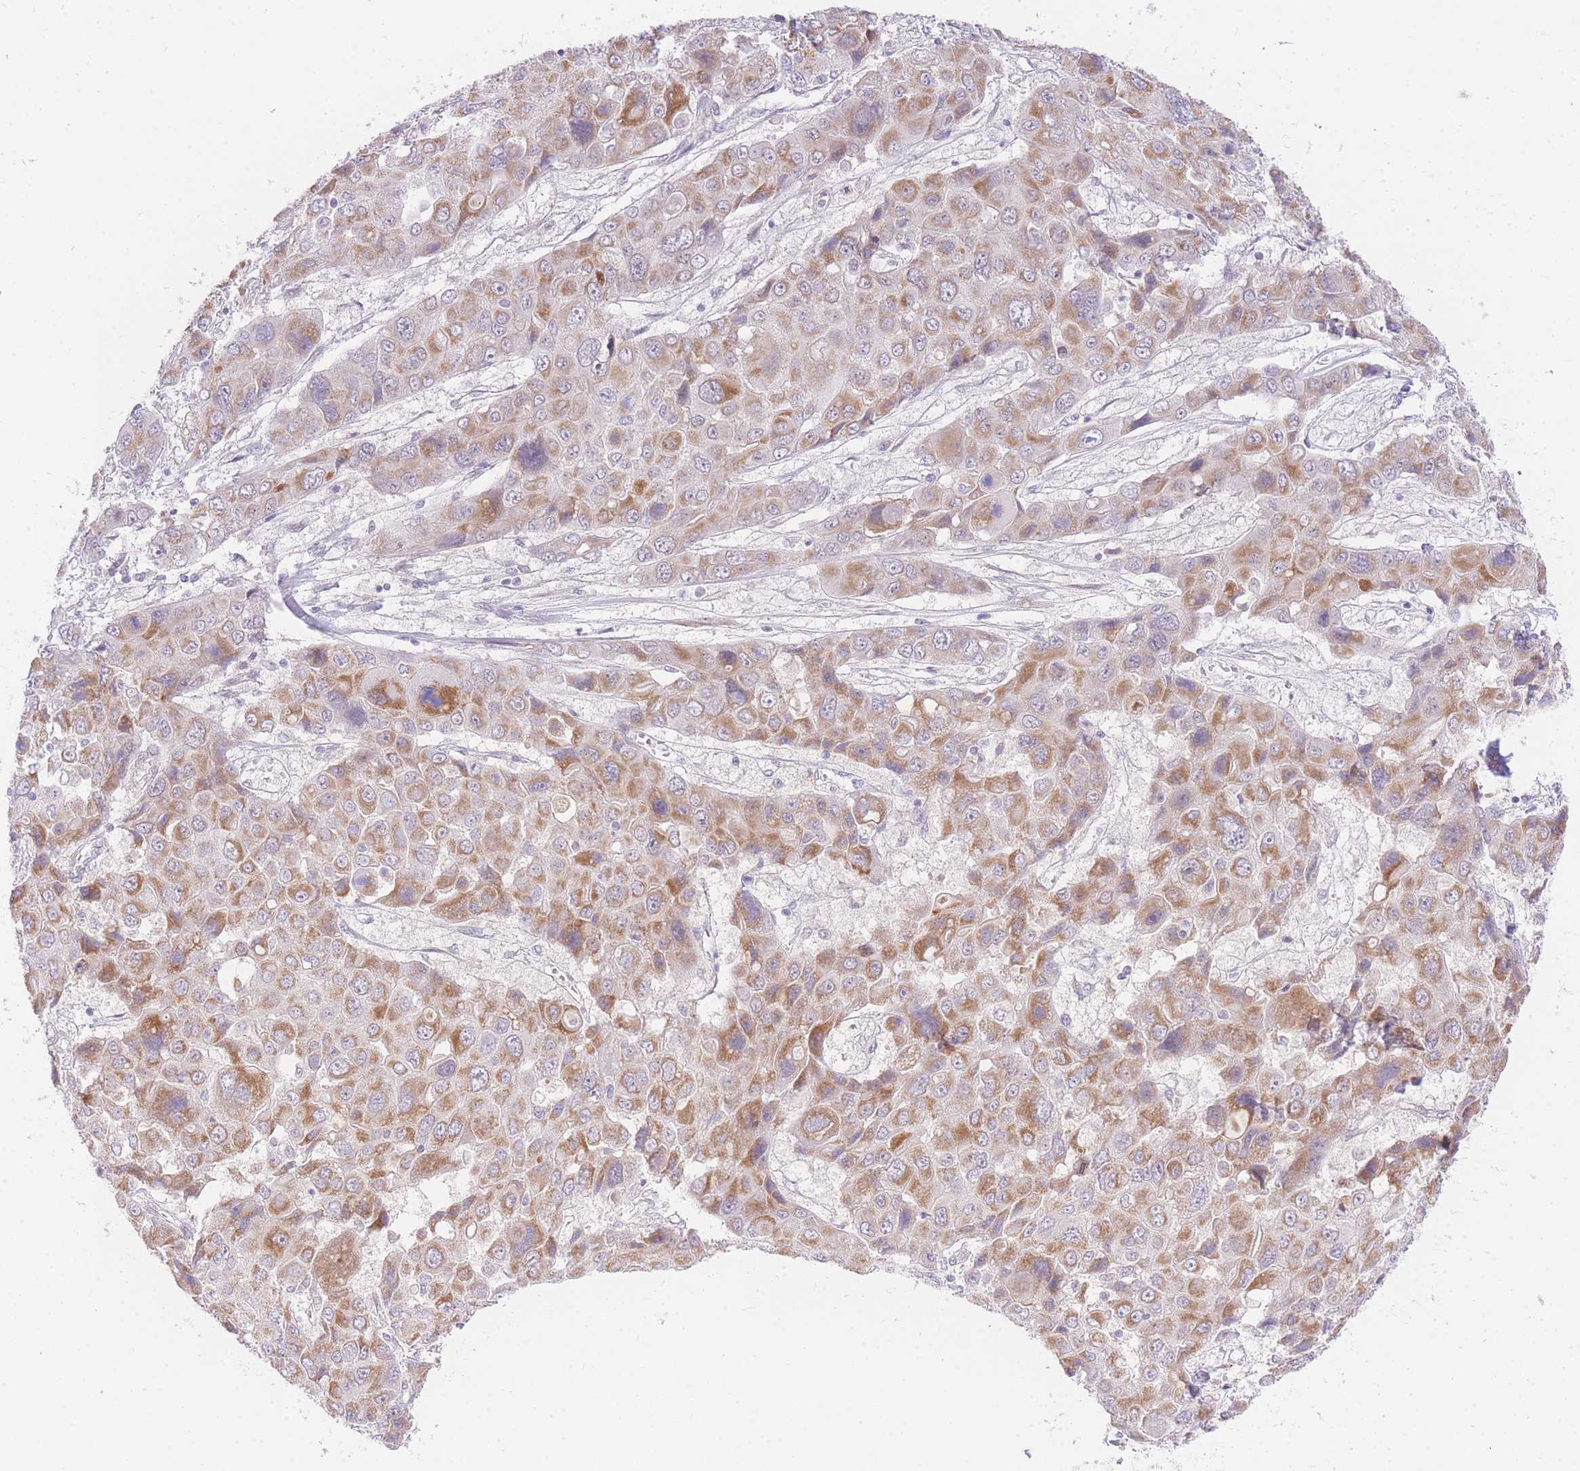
{"staining": {"intensity": "moderate", "quantity": "25%-75%", "location": "cytoplasmic/membranous"}, "tissue": "liver cancer", "cell_type": "Tumor cells", "image_type": "cancer", "snomed": [{"axis": "morphology", "description": "Cholangiocarcinoma"}, {"axis": "topography", "description": "Liver"}], "caption": "Immunohistochemistry (IHC) of liver cancer reveals medium levels of moderate cytoplasmic/membranous staining in about 25%-75% of tumor cells.", "gene": "UBXN7", "patient": {"sex": "male", "age": 67}}